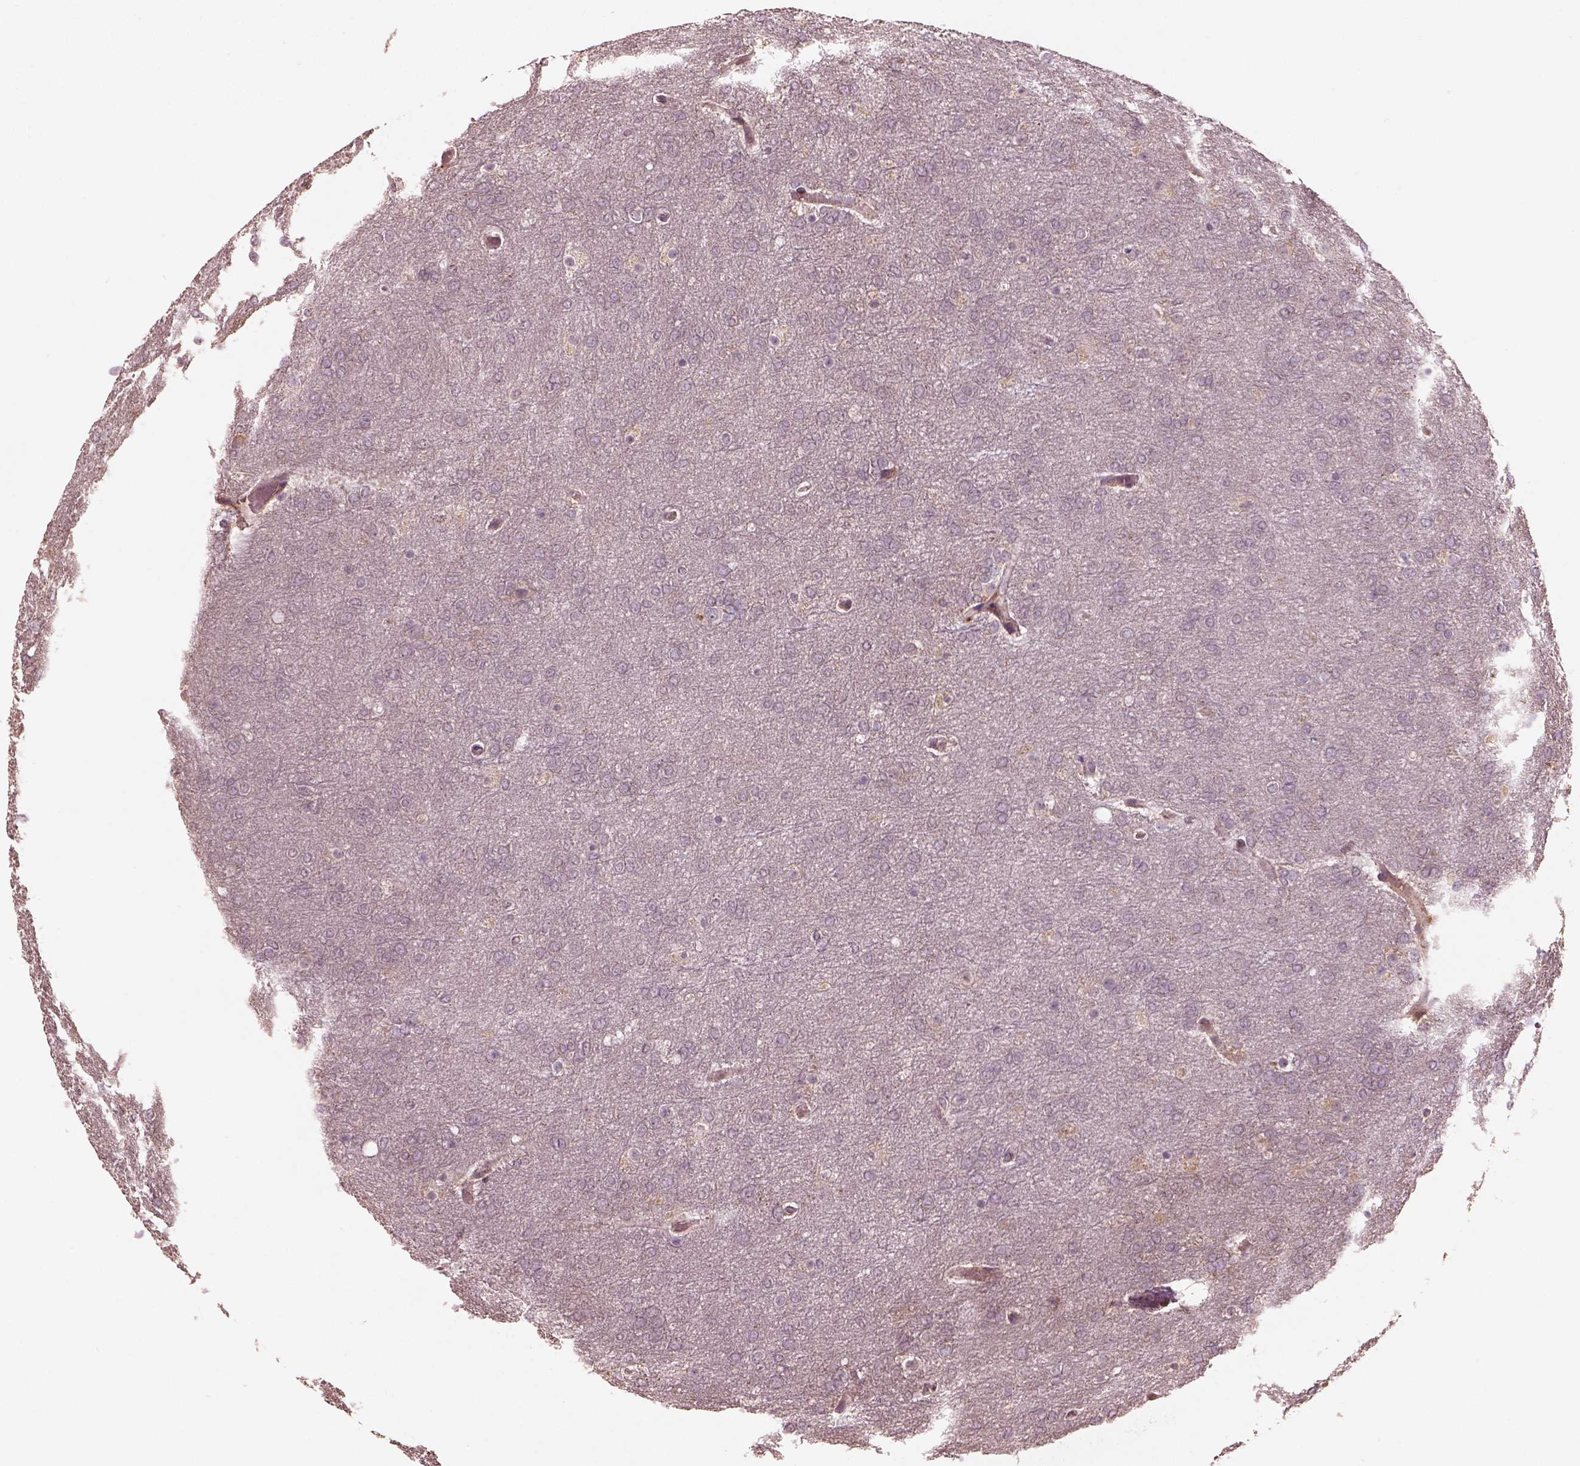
{"staining": {"intensity": "negative", "quantity": "none", "location": "none"}, "tissue": "glioma", "cell_type": "Tumor cells", "image_type": "cancer", "snomed": [{"axis": "morphology", "description": "Glioma, malignant, High grade"}, {"axis": "topography", "description": "Brain"}], "caption": "There is no significant expression in tumor cells of malignant high-grade glioma. (DAB (3,3'-diaminobenzidine) immunohistochemistry, high magnification).", "gene": "SLC25A46", "patient": {"sex": "female", "age": 61}}